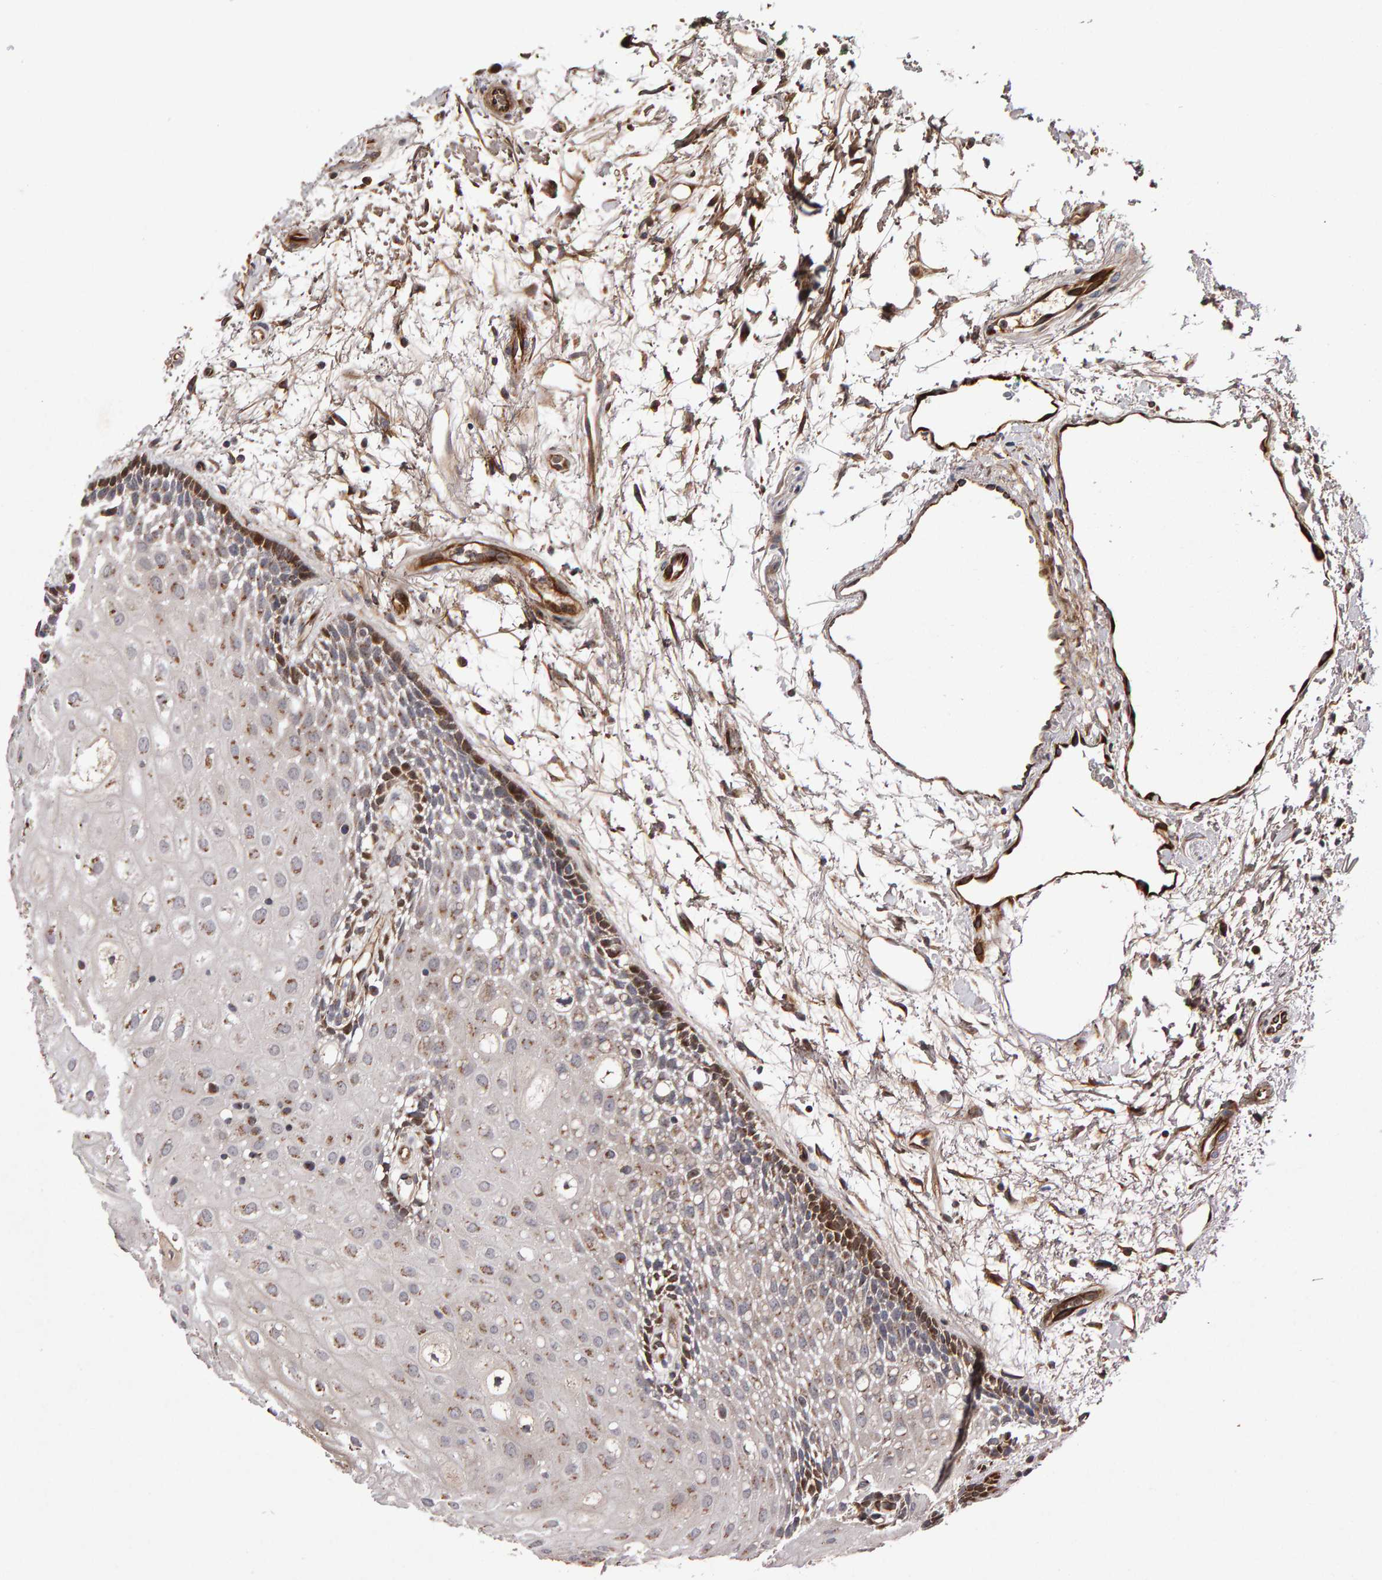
{"staining": {"intensity": "moderate", "quantity": "25%-75%", "location": "cytoplasmic/membranous"}, "tissue": "oral mucosa", "cell_type": "Squamous epithelial cells", "image_type": "normal", "snomed": [{"axis": "morphology", "description": "Normal tissue, NOS"}, {"axis": "topography", "description": "Skeletal muscle"}, {"axis": "topography", "description": "Oral tissue"}, {"axis": "topography", "description": "Peripheral nerve tissue"}], "caption": "Normal oral mucosa was stained to show a protein in brown. There is medium levels of moderate cytoplasmic/membranous staining in approximately 25%-75% of squamous epithelial cells.", "gene": "CANT1", "patient": {"sex": "female", "age": 84}}